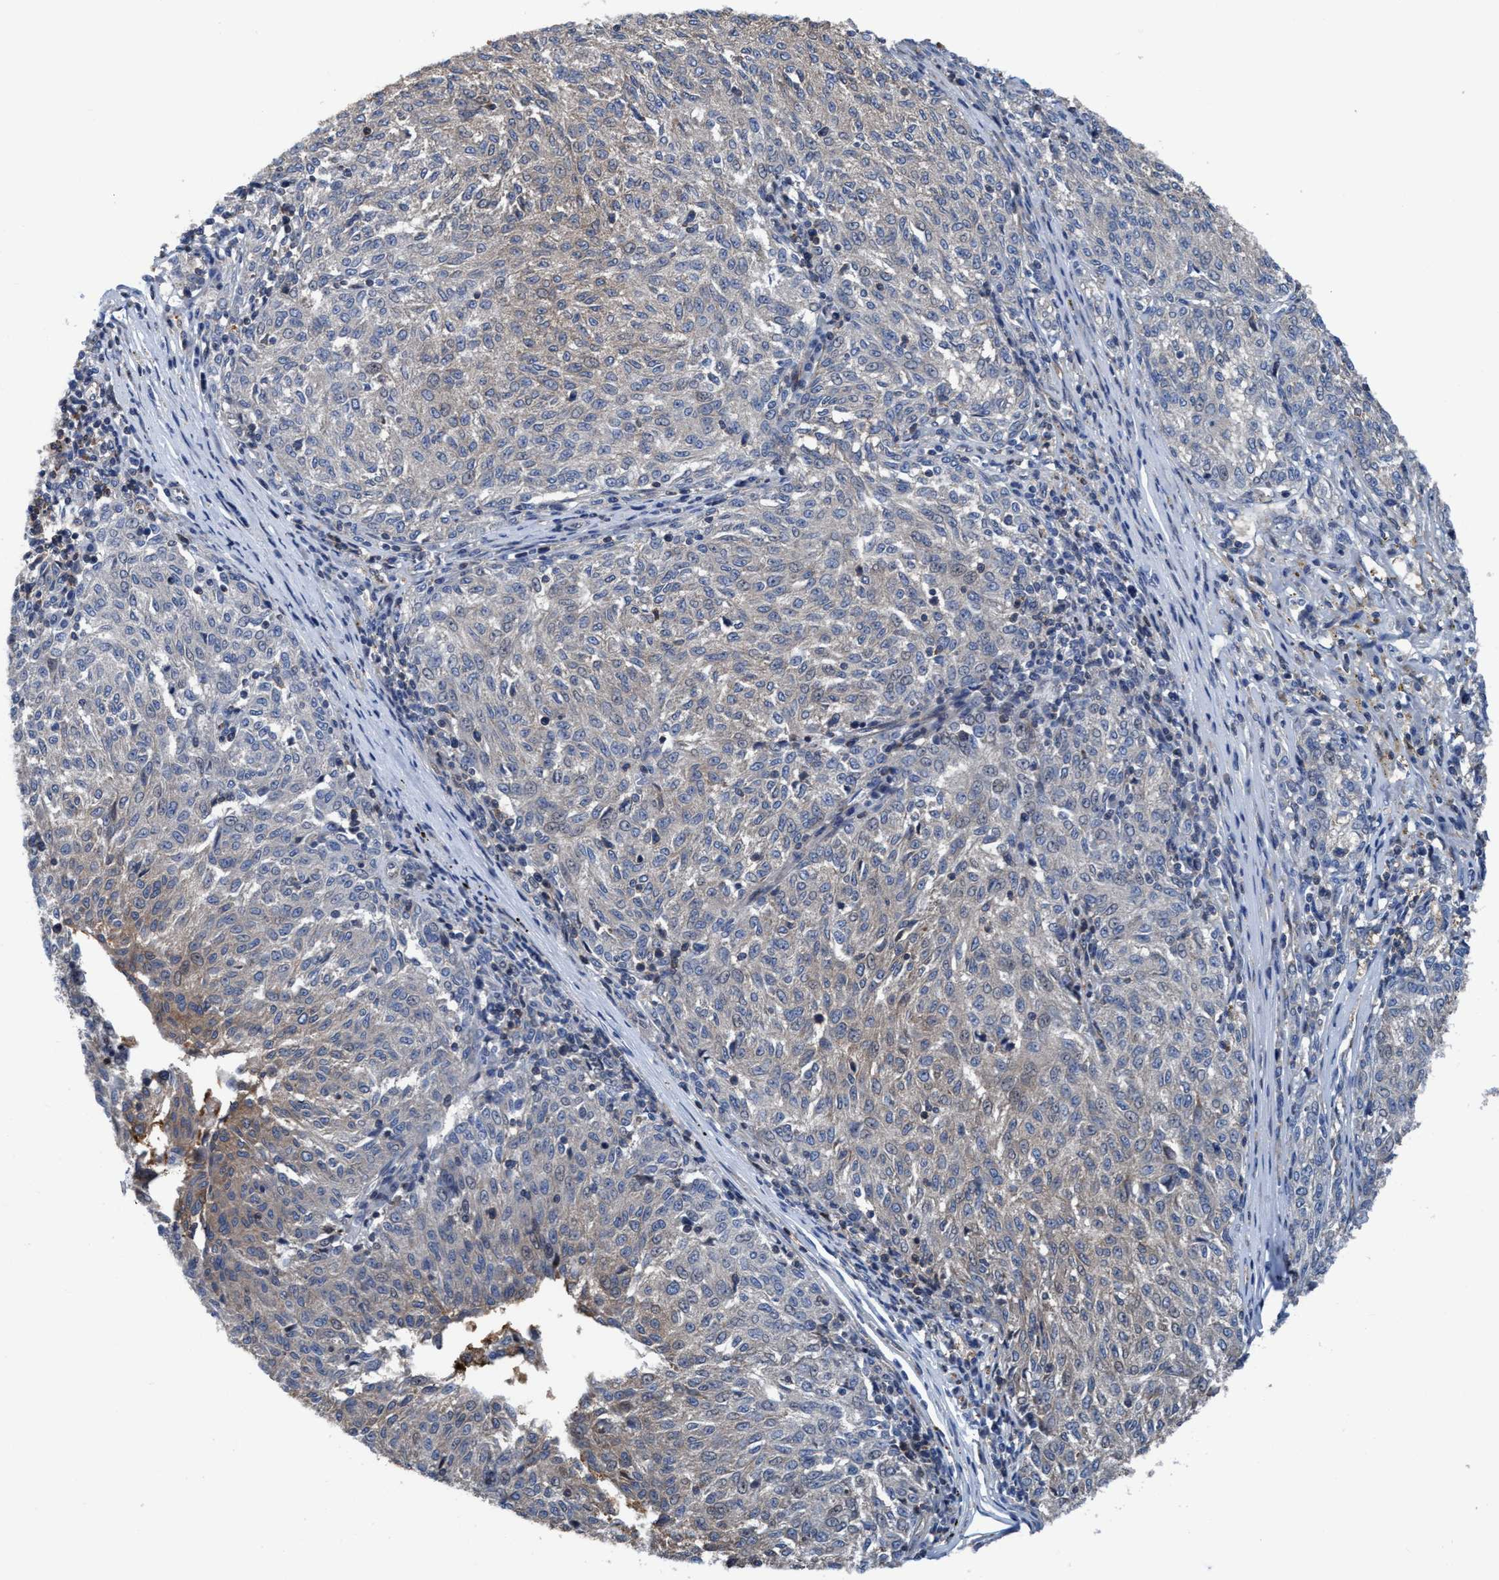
{"staining": {"intensity": "moderate", "quantity": "<25%", "location": "cytoplasmic/membranous"}, "tissue": "melanoma", "cell_type": "Tumor cells", "image_type": "cancer", "snomed": [{"axis": "morphology", "description": "Malignant melanoma, NOS"}, {"axis": "topography", "description": "Skin"}], "caption": "Protein expression analysis of malignant melanoma exhibits moderate cytoplasmic/membranous staining in approximately <25% of tumor cells.", "gene": "NMT1", "patient": {"sex": "female", "age": 72}}